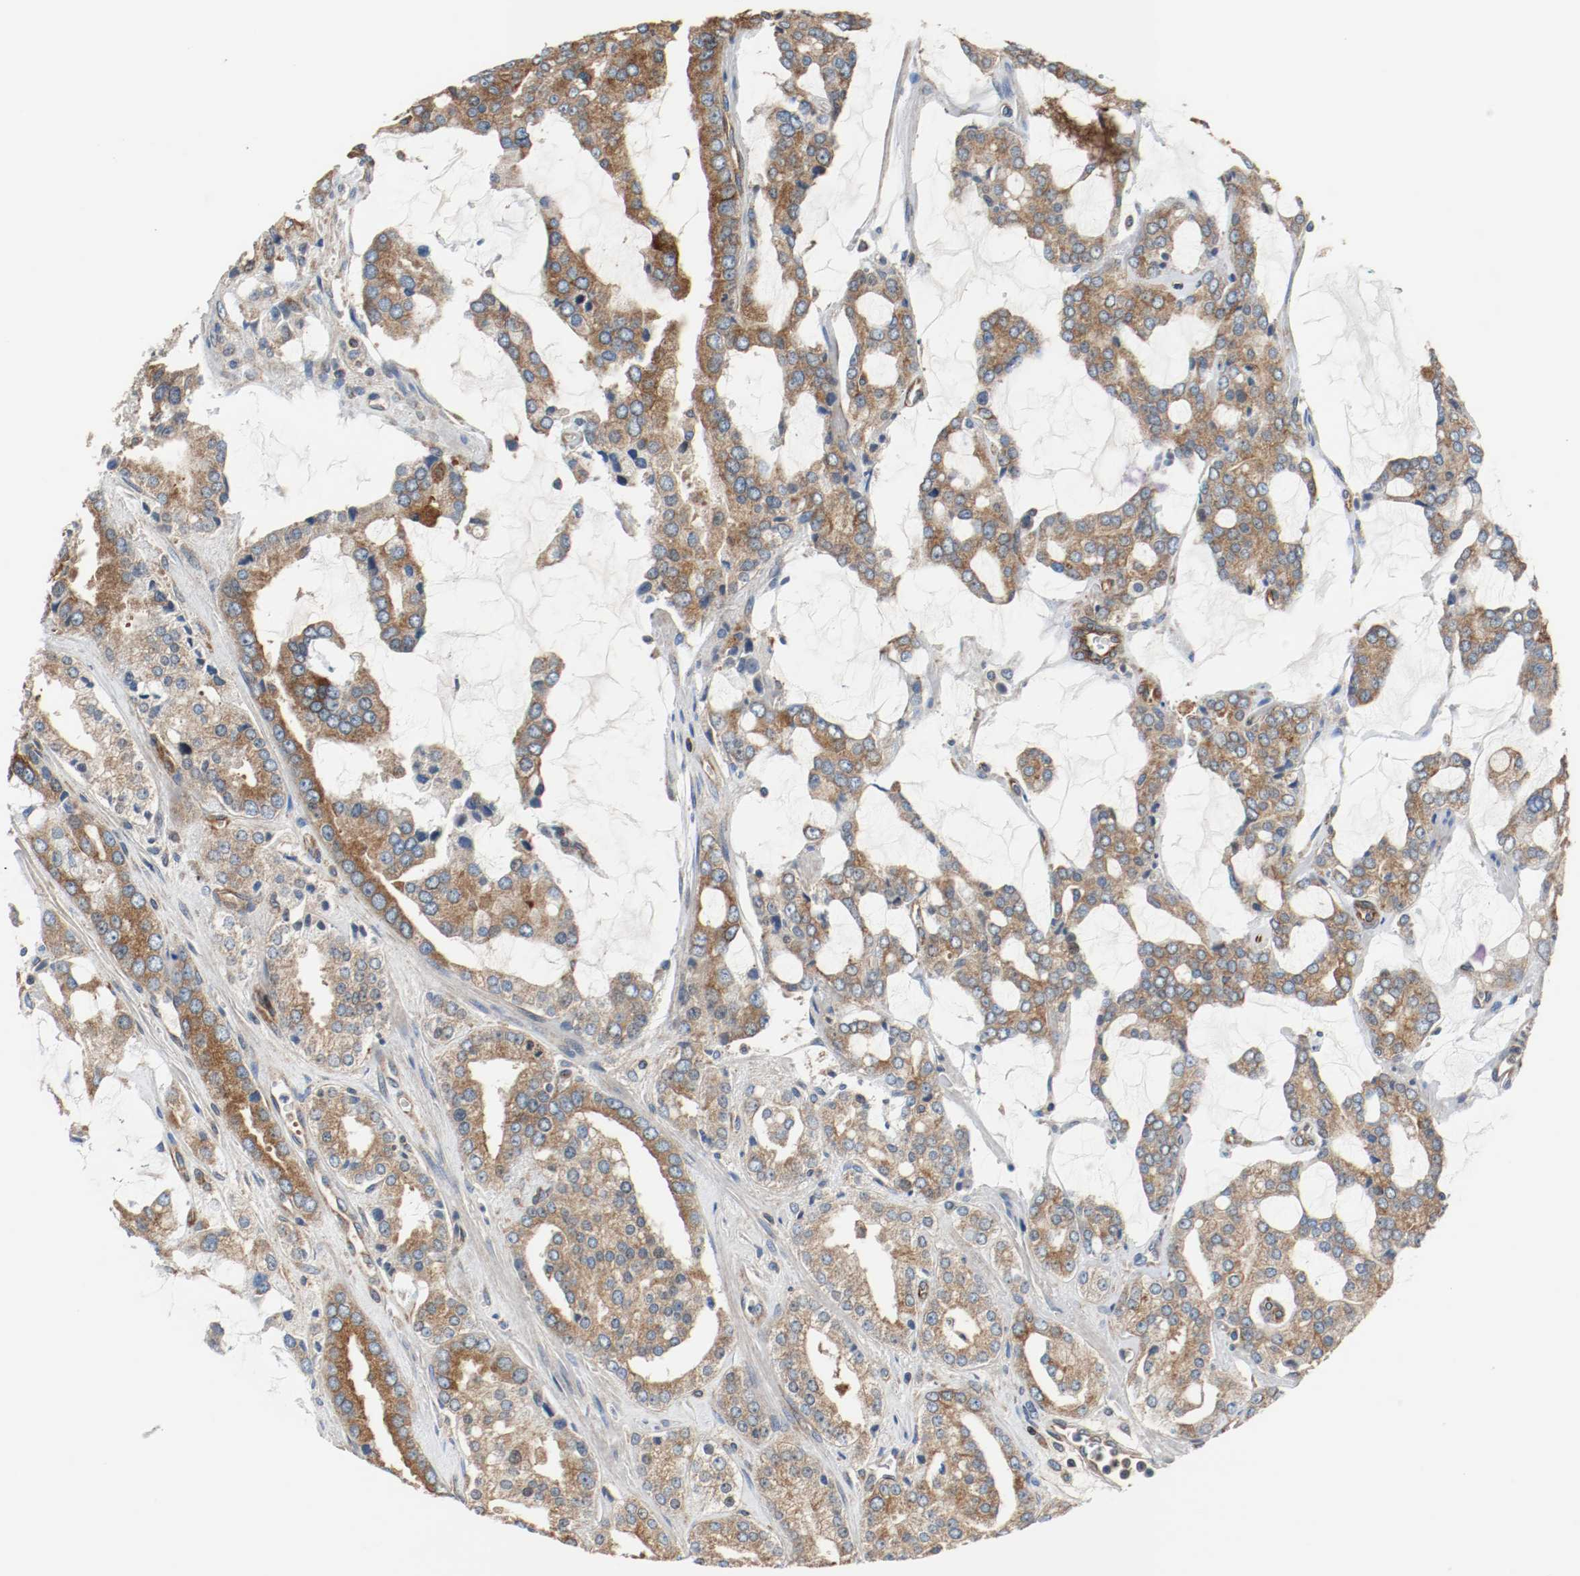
{"staining": {"intensity": "moderate", "quantity": ">75%", "location": "cytoplasmic/membranous"}, "tissue": "prostate cancer", "cell_type": "Tumor cells", "image_type": "cancer", "snomed": [{"axis": "morphology", "description": "Adenocarcinoma, High grade"}, {"axis": "topography", "description": "Prostate"}], "caption": "High-grade adenocarcinoma (prostate) was stained to show a protein in brown. There is medium levels of moderate cytoplasmic/membranous expression in approximately >75% of tumor cells.", "gene": "TUBA3D", "patient": {"sex": "male", "age": 67}}